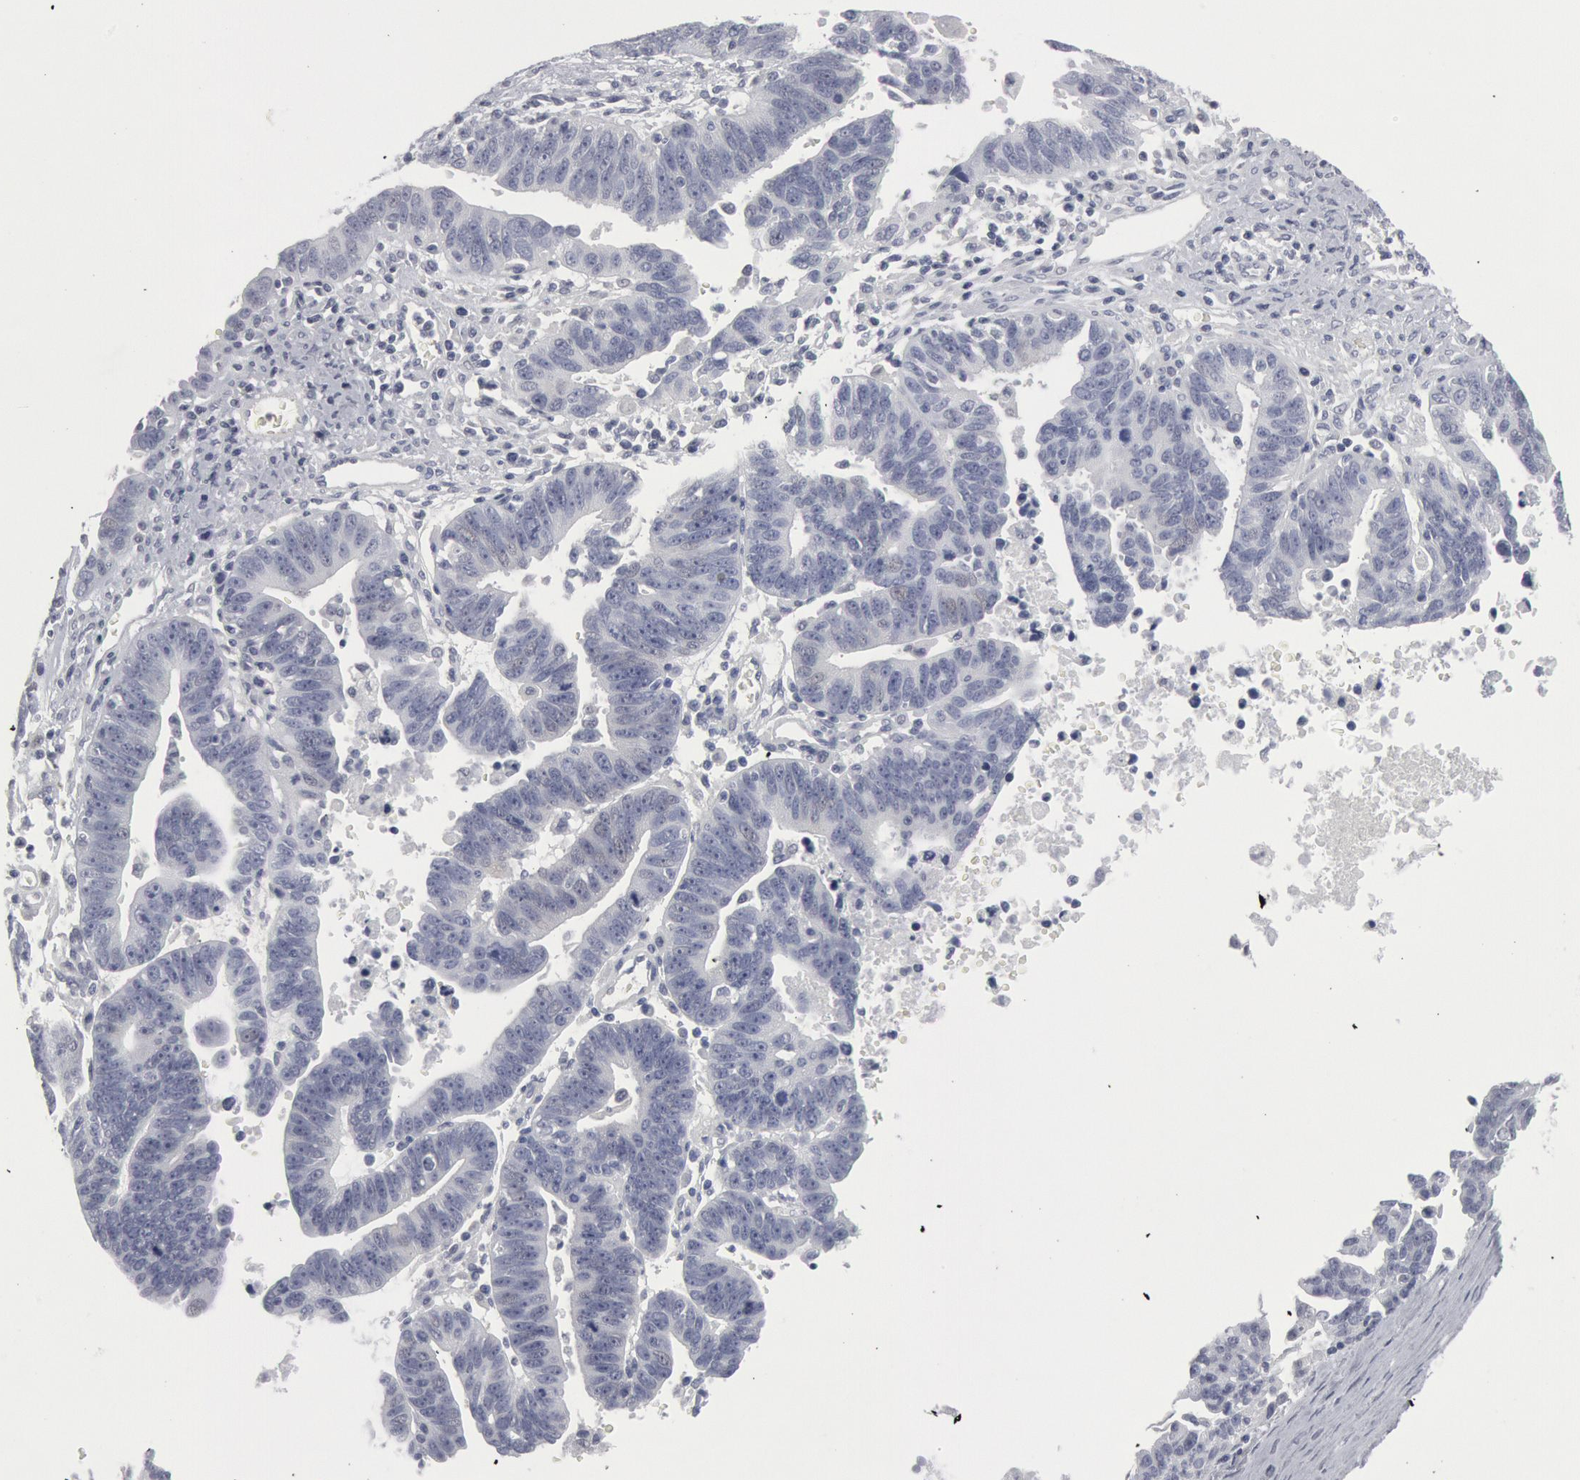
{"staining": {"intensity": "negative", "quantity": "none", "location": "none"}, "tissue": "ovarian cancer", "cell_type": "Tumor cells", "image_type": "cancer", "snomed": [{"axis": "morphology", "description": "Carcinoma, endometroid"}, {"axis": "morphology", "description": "Cystadenocarcinoma, serous, NOS"}, {"axis": "topography", "description": "Ovary"}], "caption": "Image shows no significant protein positivity in tumor cells of ovarian cancer (endometroid carcinoma).", "gene": "DMC1", "patient": {"sex": "female", "age": 45}}